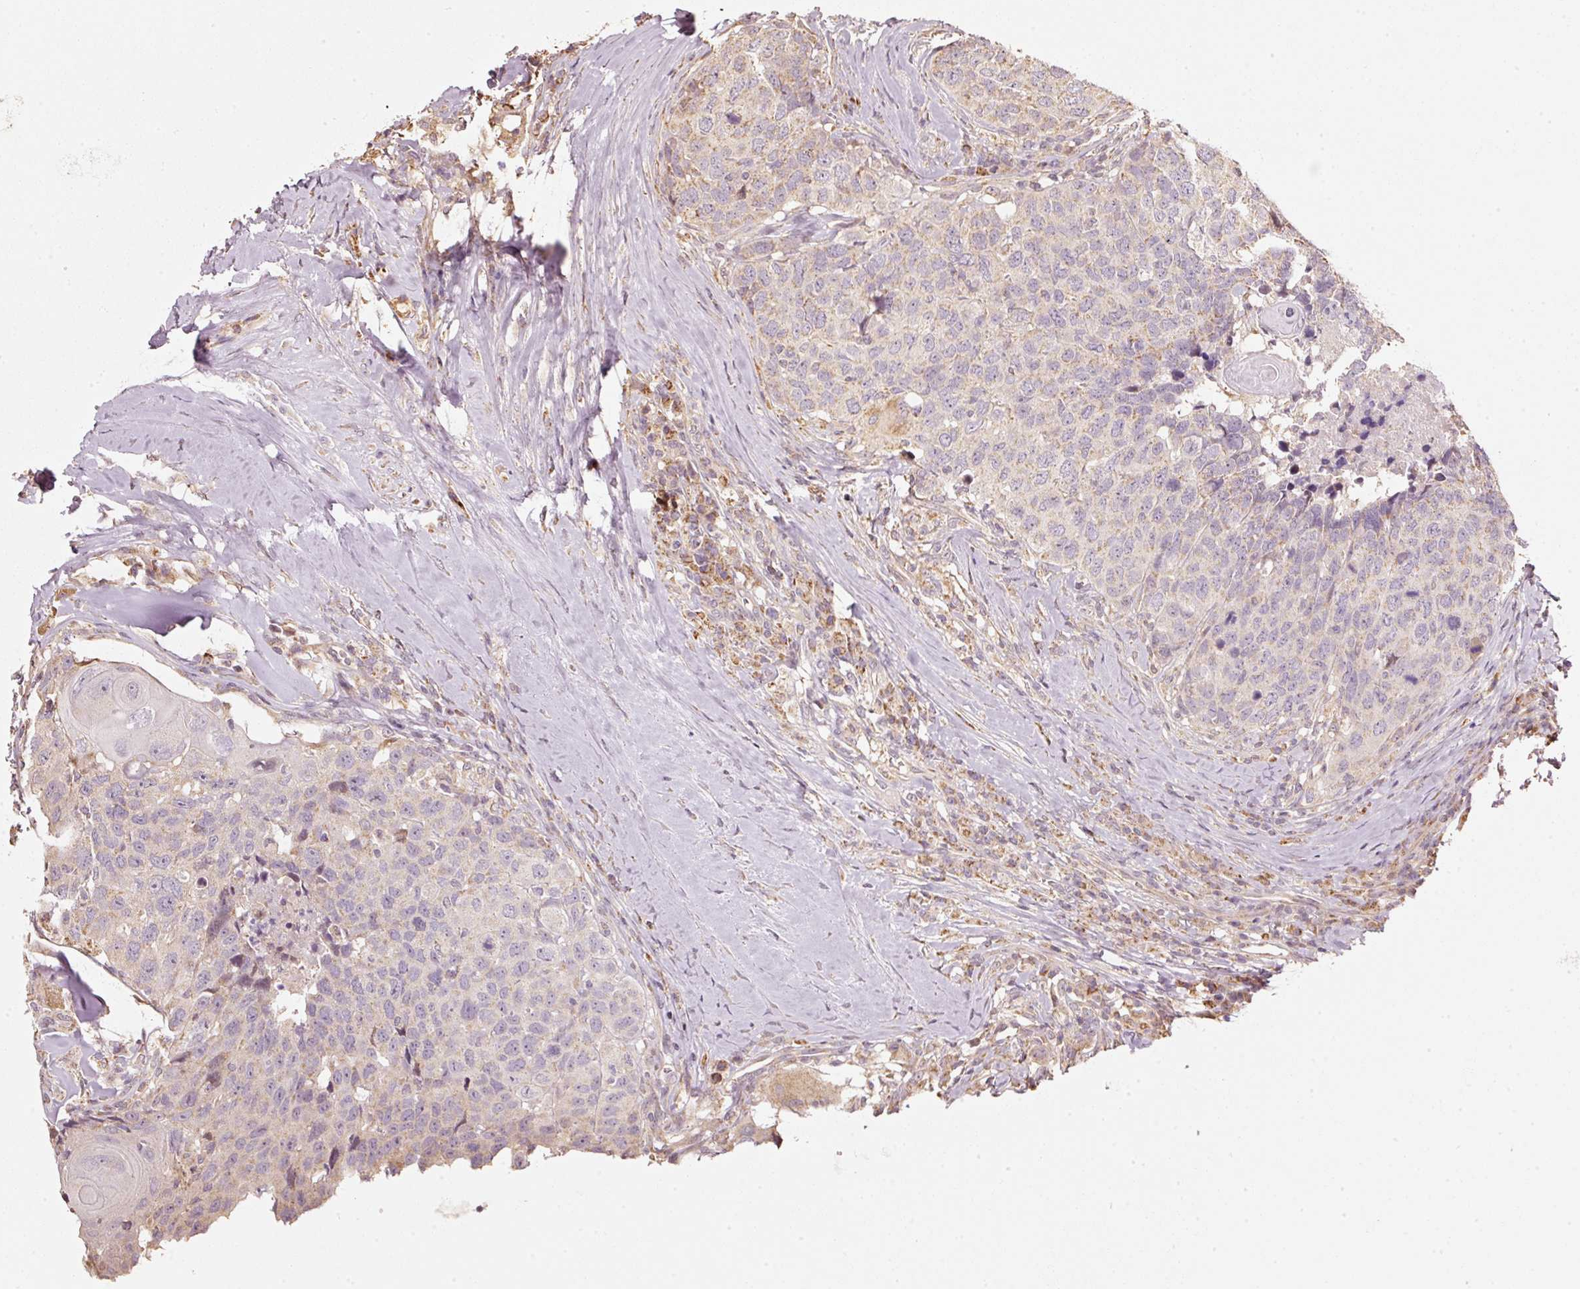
{"staining": {"intensity": "weak", "quantity": "<25%", "location": "cytoplasmic/membranous"}, "tissue": "head and neck cancer", "cell_type": "Tumor cells", "image_type": "cancer", "snomed": [{"axis": "morphology", "description": "Squamous cell carcinoma, NOS"}, {"axis": "topography", "description": "Head-Neck"}], "caption": "Squamous cell carcinoma (head and neck) was stained to show a protein in brown. There is no significant positivity in tumor cells.", "gene": "RAB35", "patient": {"sex": "male", "age": 66}}